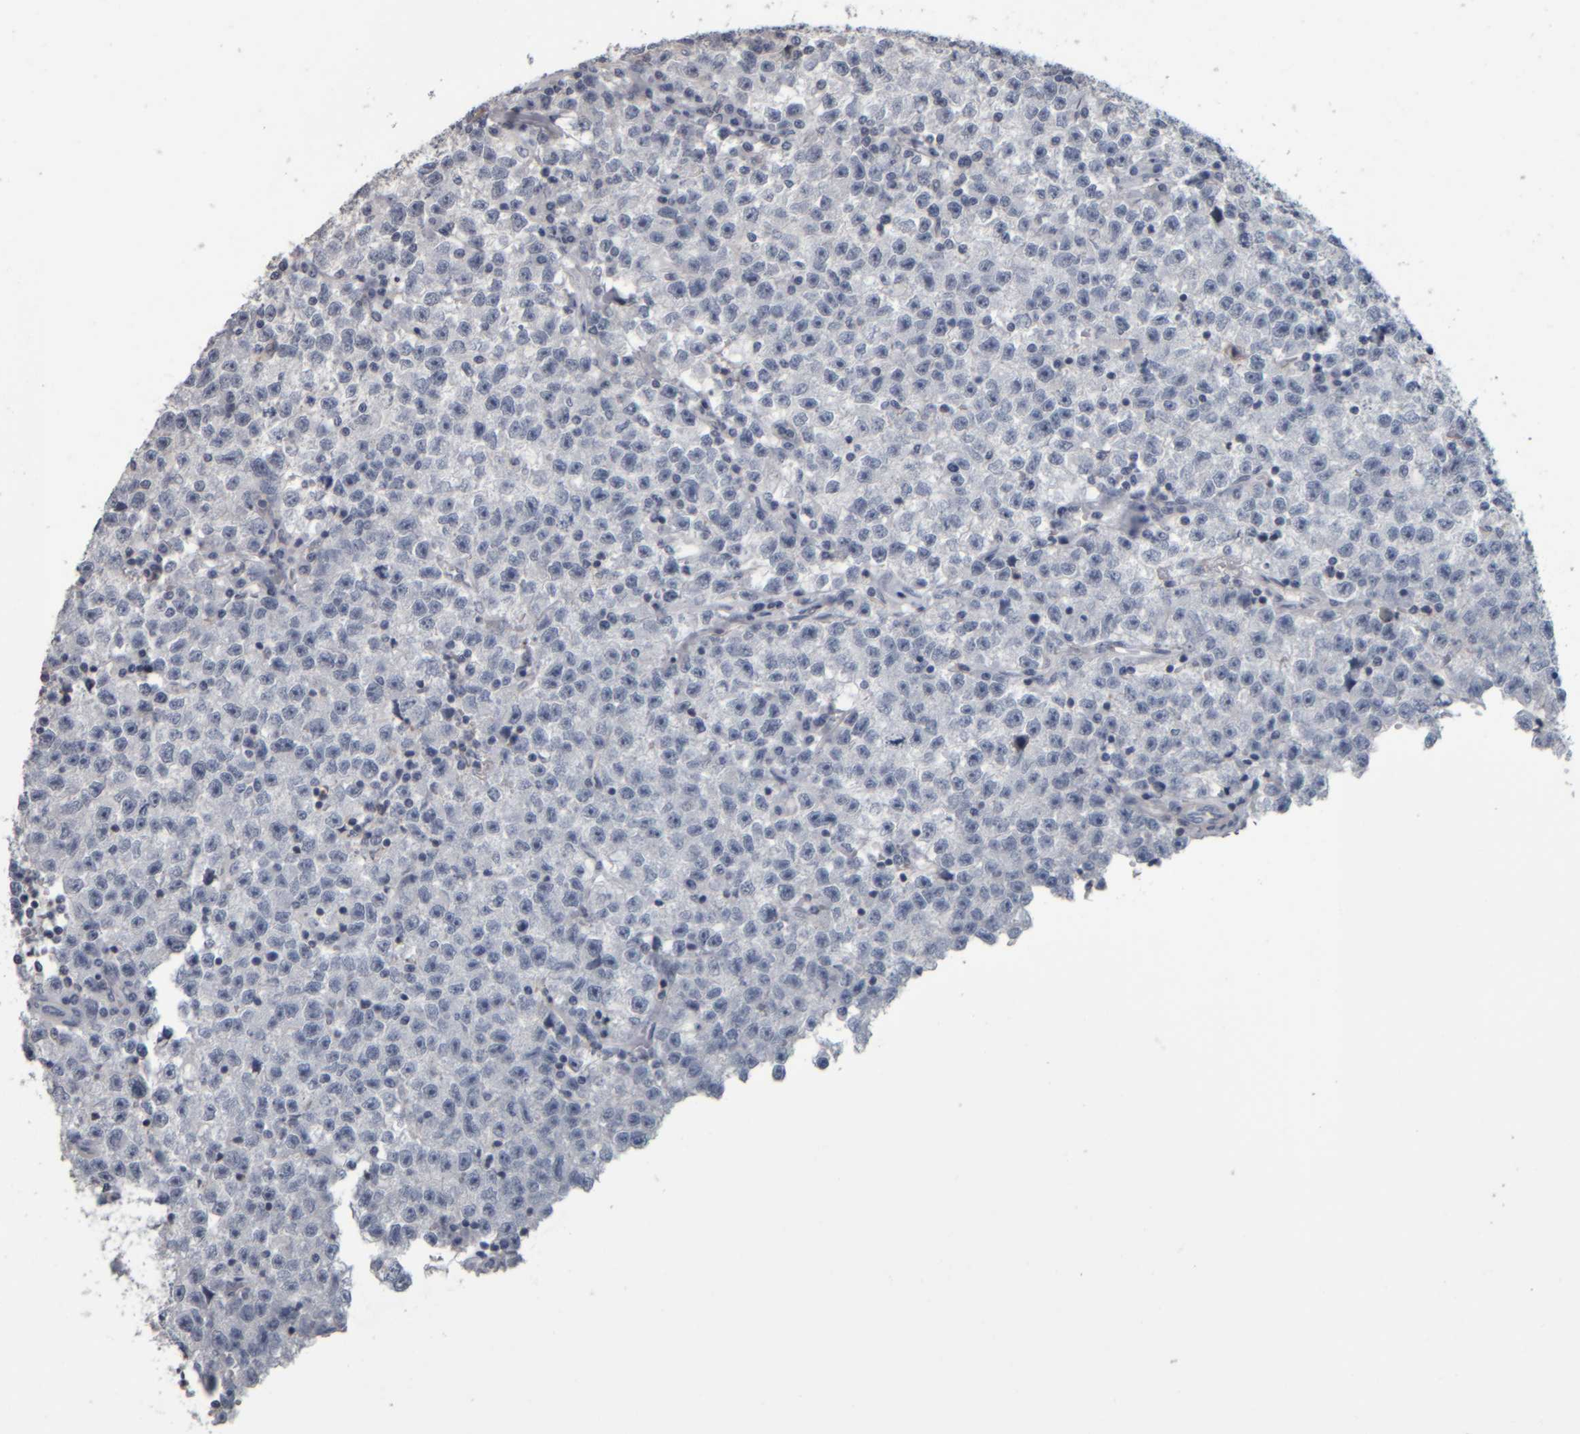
{"staining": {"intensity": "negative", "quantity": "none", "location": "none"}, "tissue": "testis cancer", "cell_type": "Tumor cells", "image_type": "cancer", "snomed": [{"axis": "morphology", "description": "Seminoma, NOS"}, {"axis": "topography", "description": "Testis"}], "caption": "Histopathology image shows no significant protein positivity in tumor cells of testis cancer.", "gene": "CAVIN4", "patient": {"sex": "male", "age": 22}}